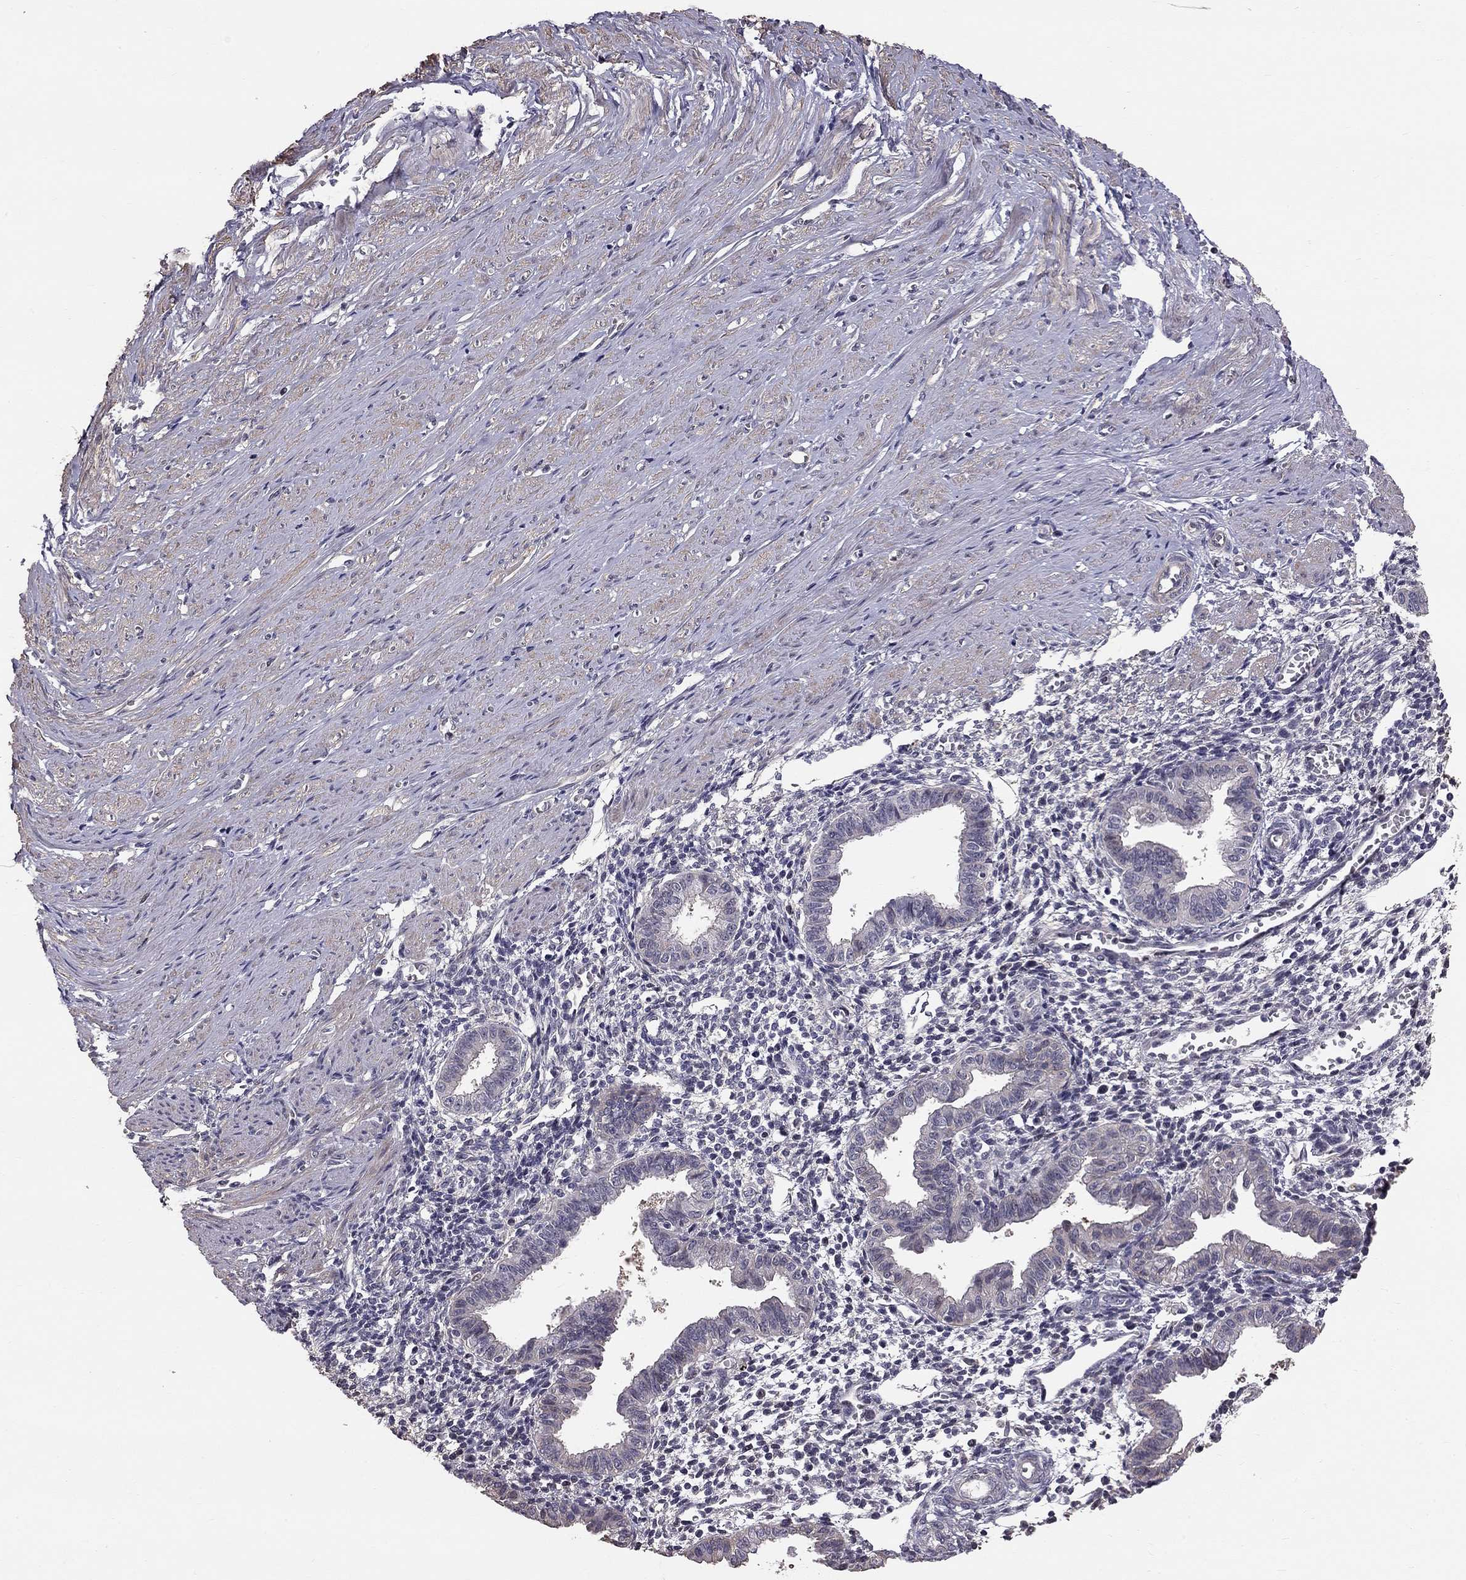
{"staining": {"intensity": "negative", "quantity": "none", "location": "none"}, "tissue": "endometrium", "cell_type": "Cells in endometrial stroma", "image_type": "normal", "snomed": [{"axis": "morphology", "description": "Normal tissue, NOS"}, {"axis": "topography", "description": "Endometrium"}], "caption": "Cells in endometrial stroma show no significant protein positivity in normal endometrium. The staining was performed using DAB to visualize the protein expression in brown, while the nuclei were stained in blue with hematoxylin (Magnification: 20x).", "gene": "GJB4", "patient": {"sex": "female", "age": 37}}